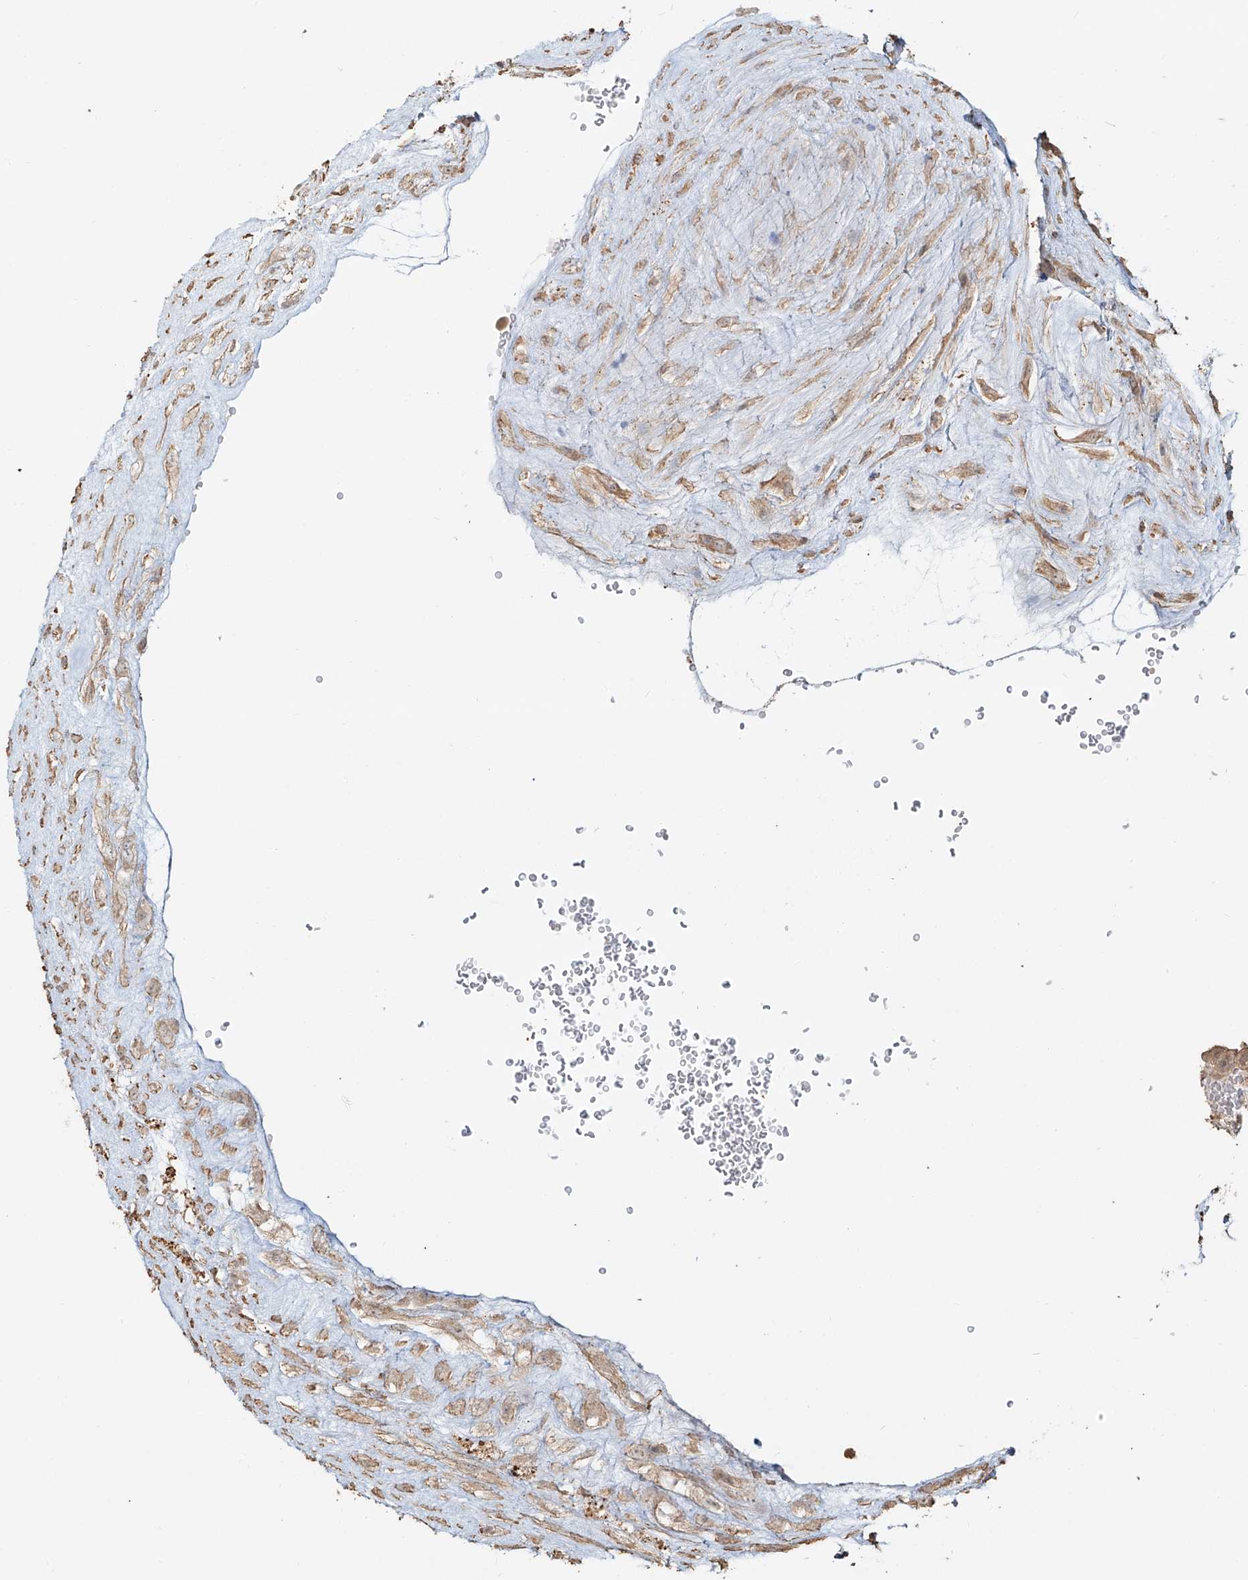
{"staining": {"intensity": "weak", "quantity": ">75%", "location": "cytoplasmic/membranous"}, "tissue": "placenta", "cell_type": "Decidual cells", "image_type": "normal", "snomed": [{"axis": "morphology", "description": "Normal tissue, NOS"}, {"axis": "topography", "description": "Placenta"}], "caption": "Decidual cells show low levels of weak cytoplasmic/membranous staining in about >75% of cells in benign placenta. (DAB (3,3'-diaminobenzidine) IHC with brightfield microscopy, high magnification).", "gene": "NPHS1", "patient": {"sex": "female", "age": 18}}